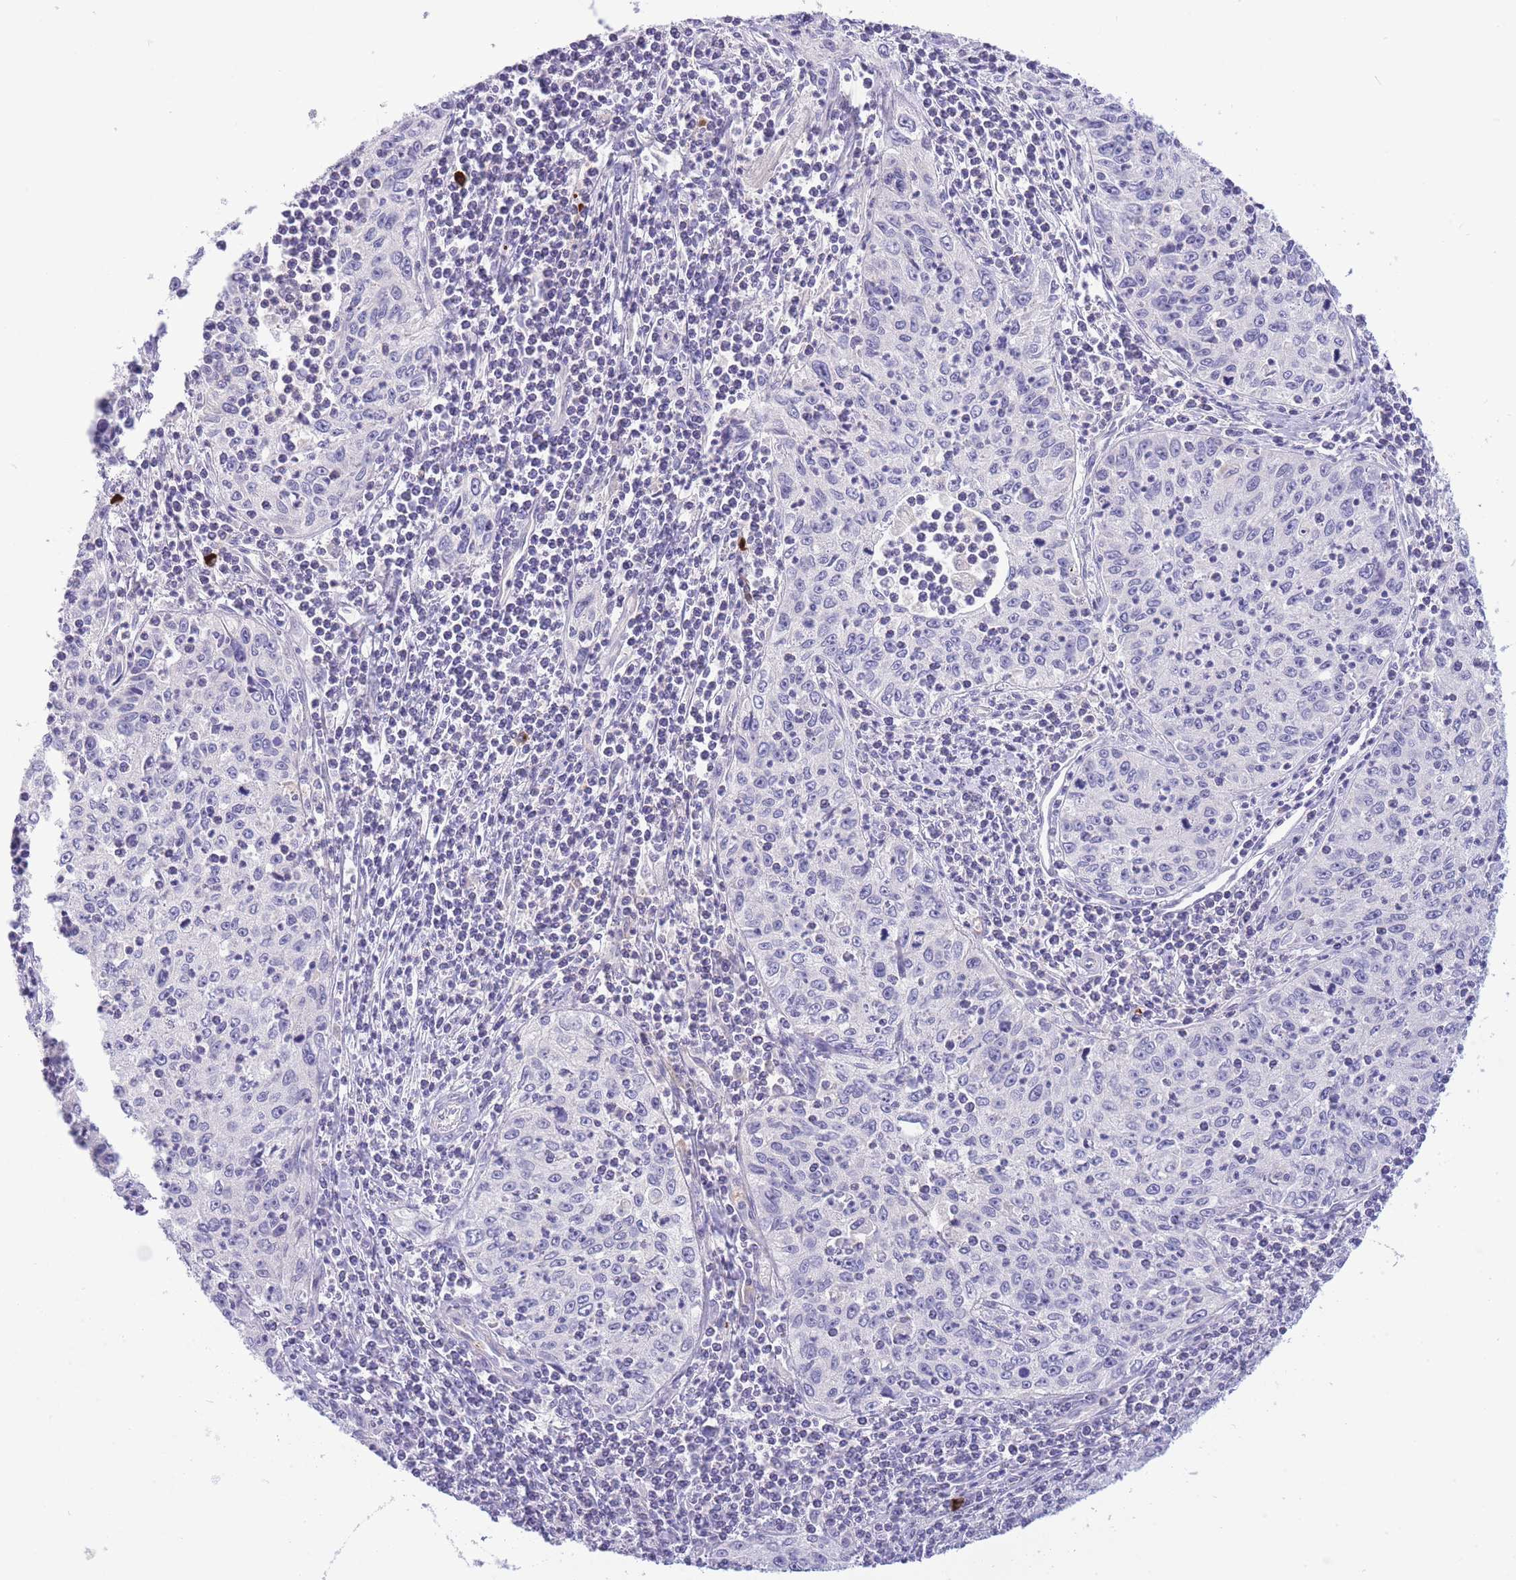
{"staining": {"intensity": "negative", "quantity": "none", "location": "none"}, "tissue": "cervical cancer", "cell_type": "Tumor cells", "image_type": "cancer", "snomed": [{"axis": "morphology", "description": "Squamous cell carcinoma, NOS"}, {"axis": "topography", "description": "Cervix"}], "caption": "This is an immunohistochemistry histopathology image of cervical cancer (squamous cell carcinoma). There is no positivity in tumor cells.", "gene": "ASAP3", "patient": {"sex": "female", "age": 30}}